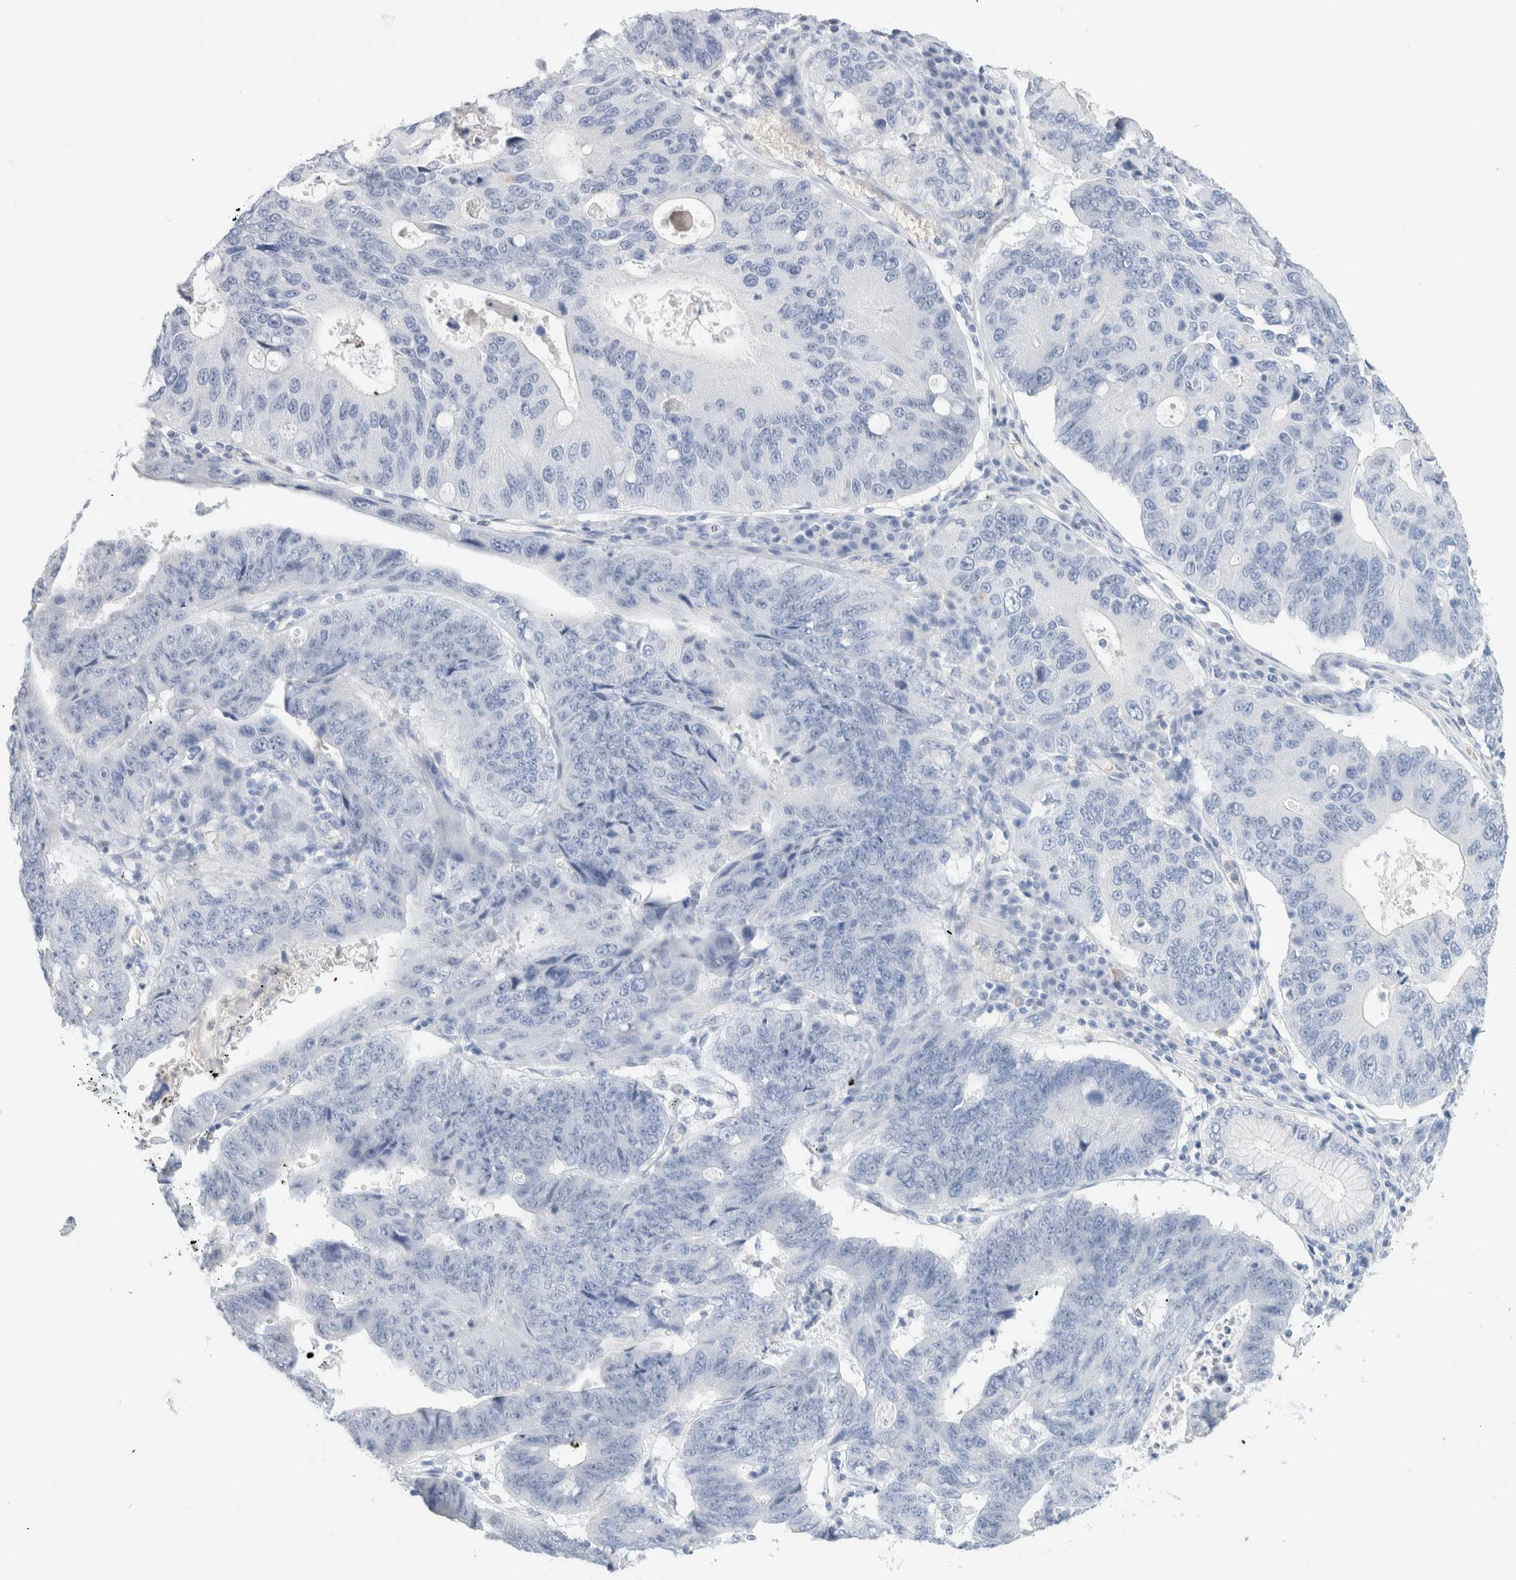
{"staining": {"intensity": "negative", "quantity": "none", "location": "none"}, "tissue": "stomach cancer", "cell_type": "Tumor cells", "image_type": "cancer", "snomed": [{"axis": "morphology", "description": "Adenocarcinoma, NOS"}, {"axis": "topography", "description": "Stomach"}], "caption": "Tumor cells show no significant protein expression in stomach adenocarcinoma. (Stains: DAB immunohistochemistry with hematoxylin counter stain, Microscopy: brightfield microscopy at high magnification).", "gene": "ARG1", "patient": {"sex": "male", "age": 59}}